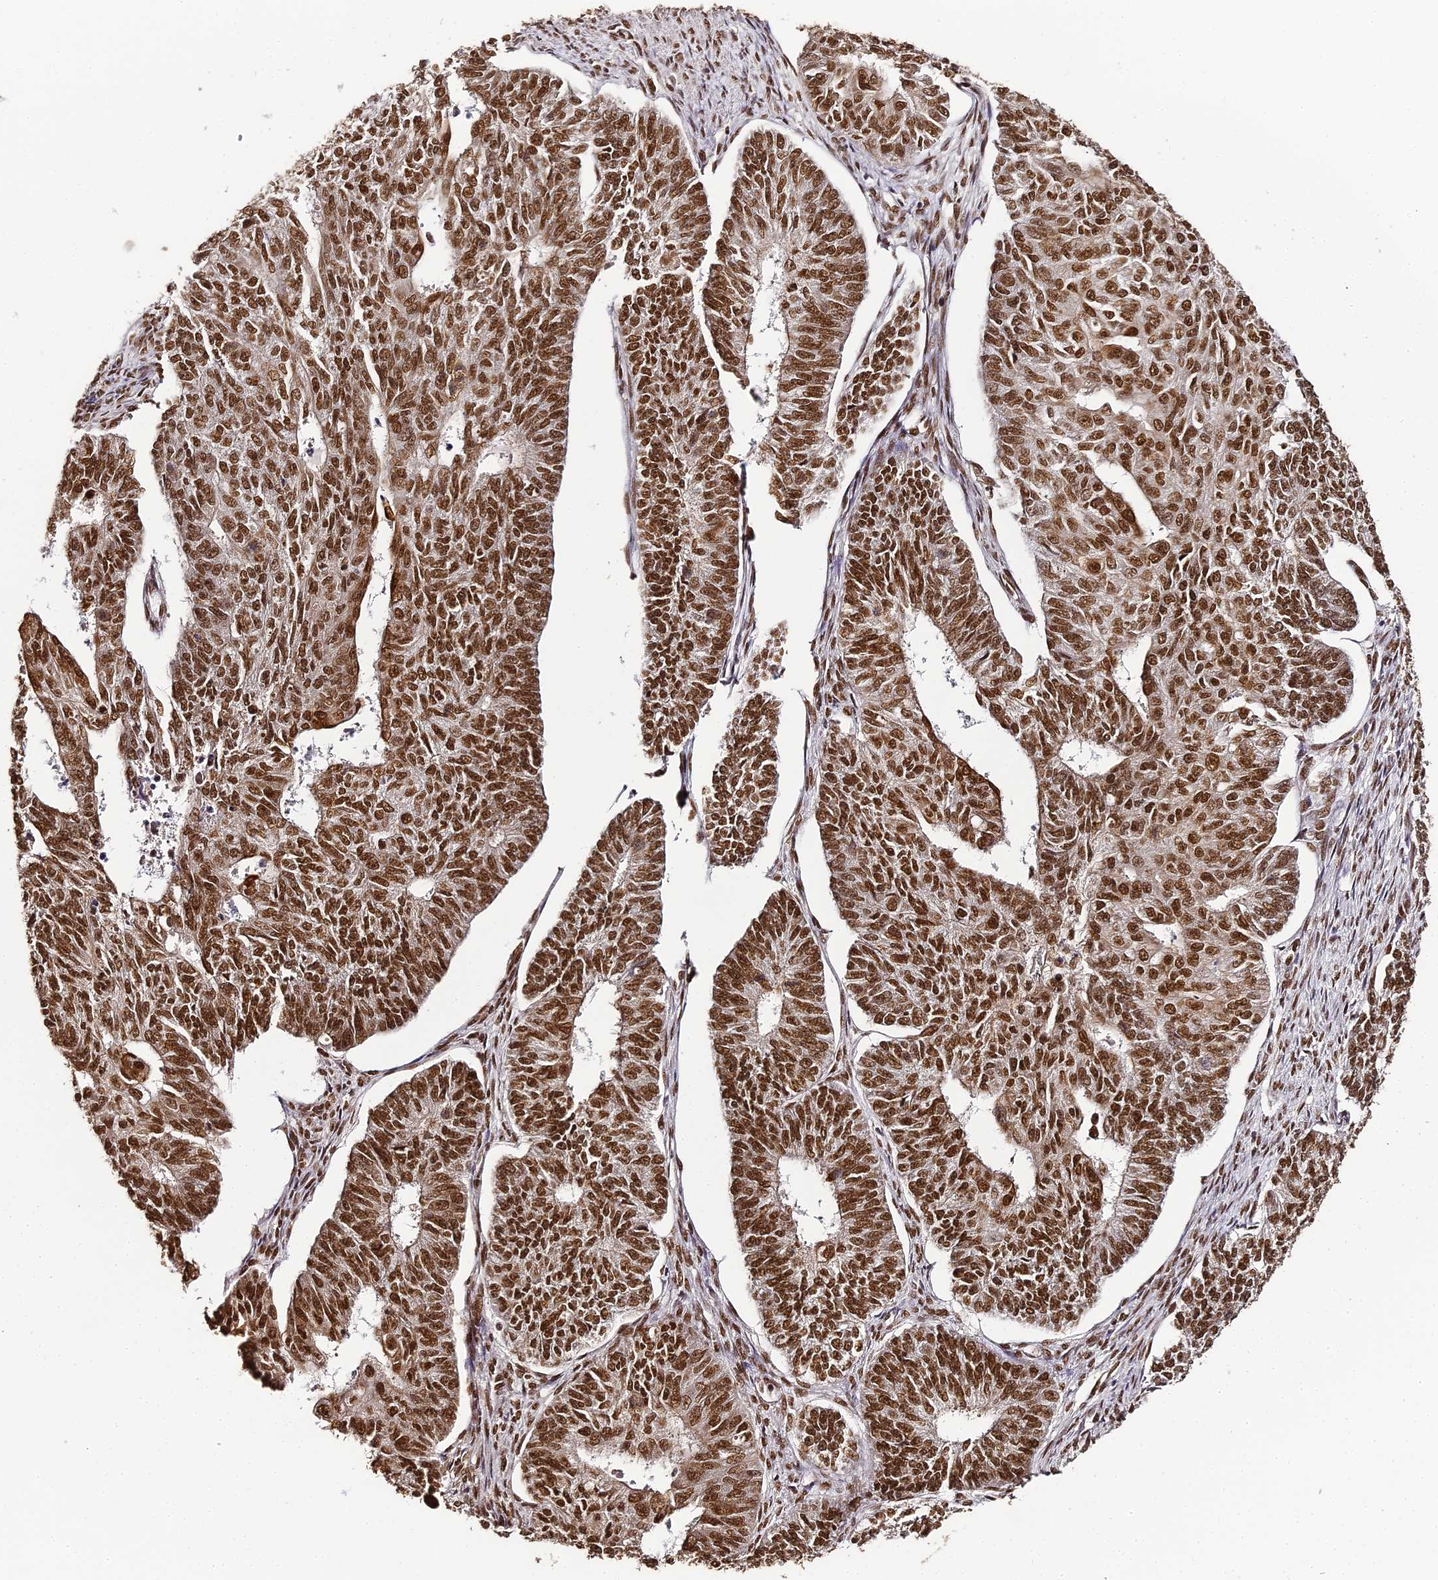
{"staining": {"intensity": "strong", "quantity": ">75%", "location": "nuclear"}, "tissue": "endometrial cancer", "cell_type": "Tumor cells", "image_type": "cancer", "snomed": [{"axis": "morphology", "description": "Adenocarcinoma, NOS"}, {"axis": "topography", "description": "Endometrium"}], "caption": "Adenocarcinoma (endometrial) tissue shows strong nuclear expression in approximately >75% of tumor cells, visualized by immunohistochemistry.", "gene": "HNRNPA1", "patient": {"sex": "female", "age": 32}}